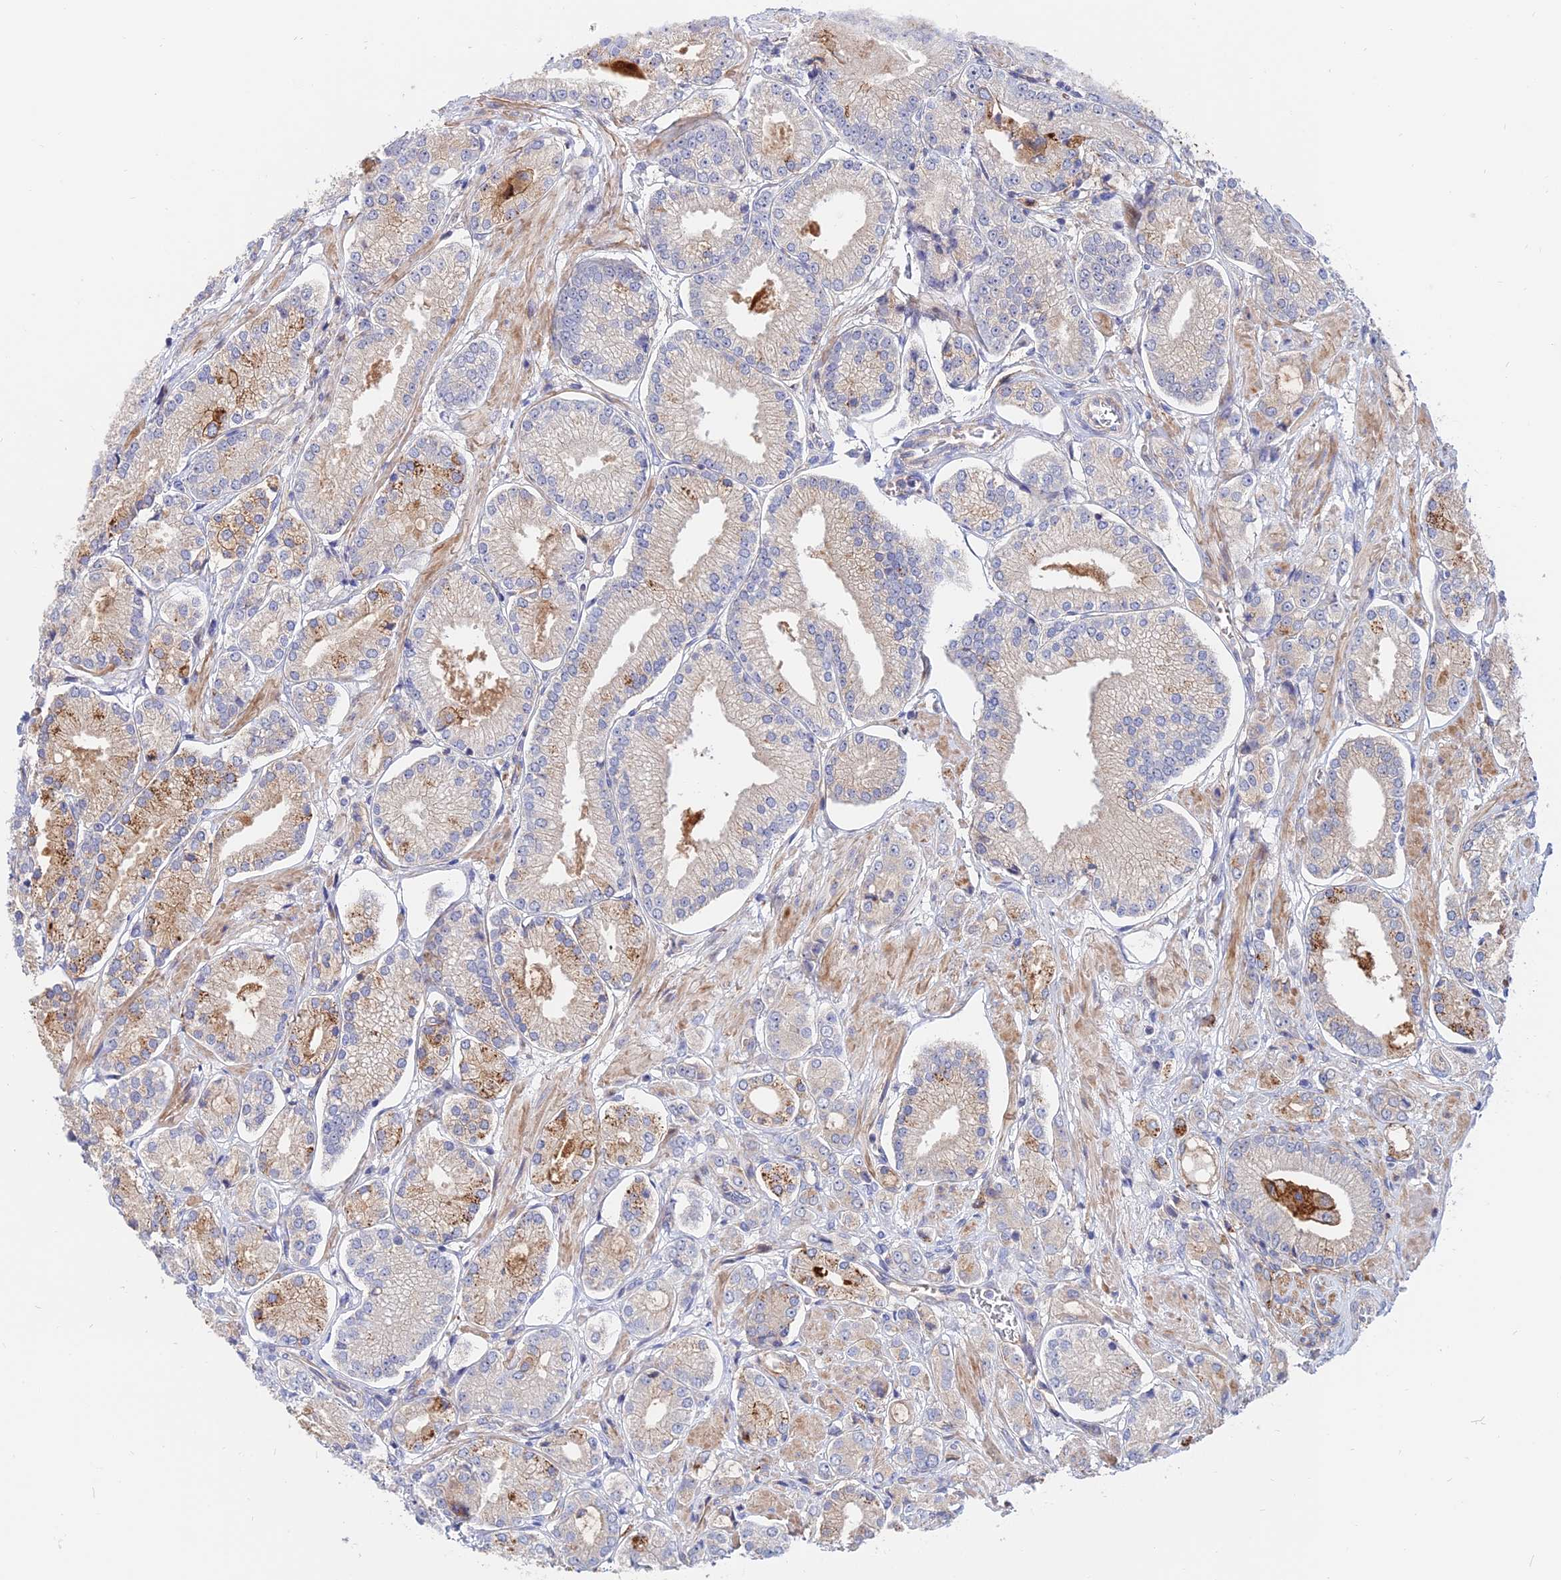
{"staining": {"intensity": "weak", "quantity": "<25%", "location": "cytoplasmic/membranous"}, "tissue": "prostate cancer", "cell_type": "Tumor cells", "image_type": "cancer", "snomed": [{"axis": "morphology", "description": "Adenocarcinoma, High grade"}, {"axis": "topography", "description": "Prostate and seminal vesicle, NOS"}], "caption": "Immunohistochemistry micrograph of neoplastic tissue: human adenocarcinoma (high-grade) (prostate) stained with DAB (3,3'-diaminobenzidine) reveals no significant protein positivity in tumor cells. Nuclei are stained in blue.", "gene": "TRIM43B", "patient": {"sex": "male", "age": 64}}